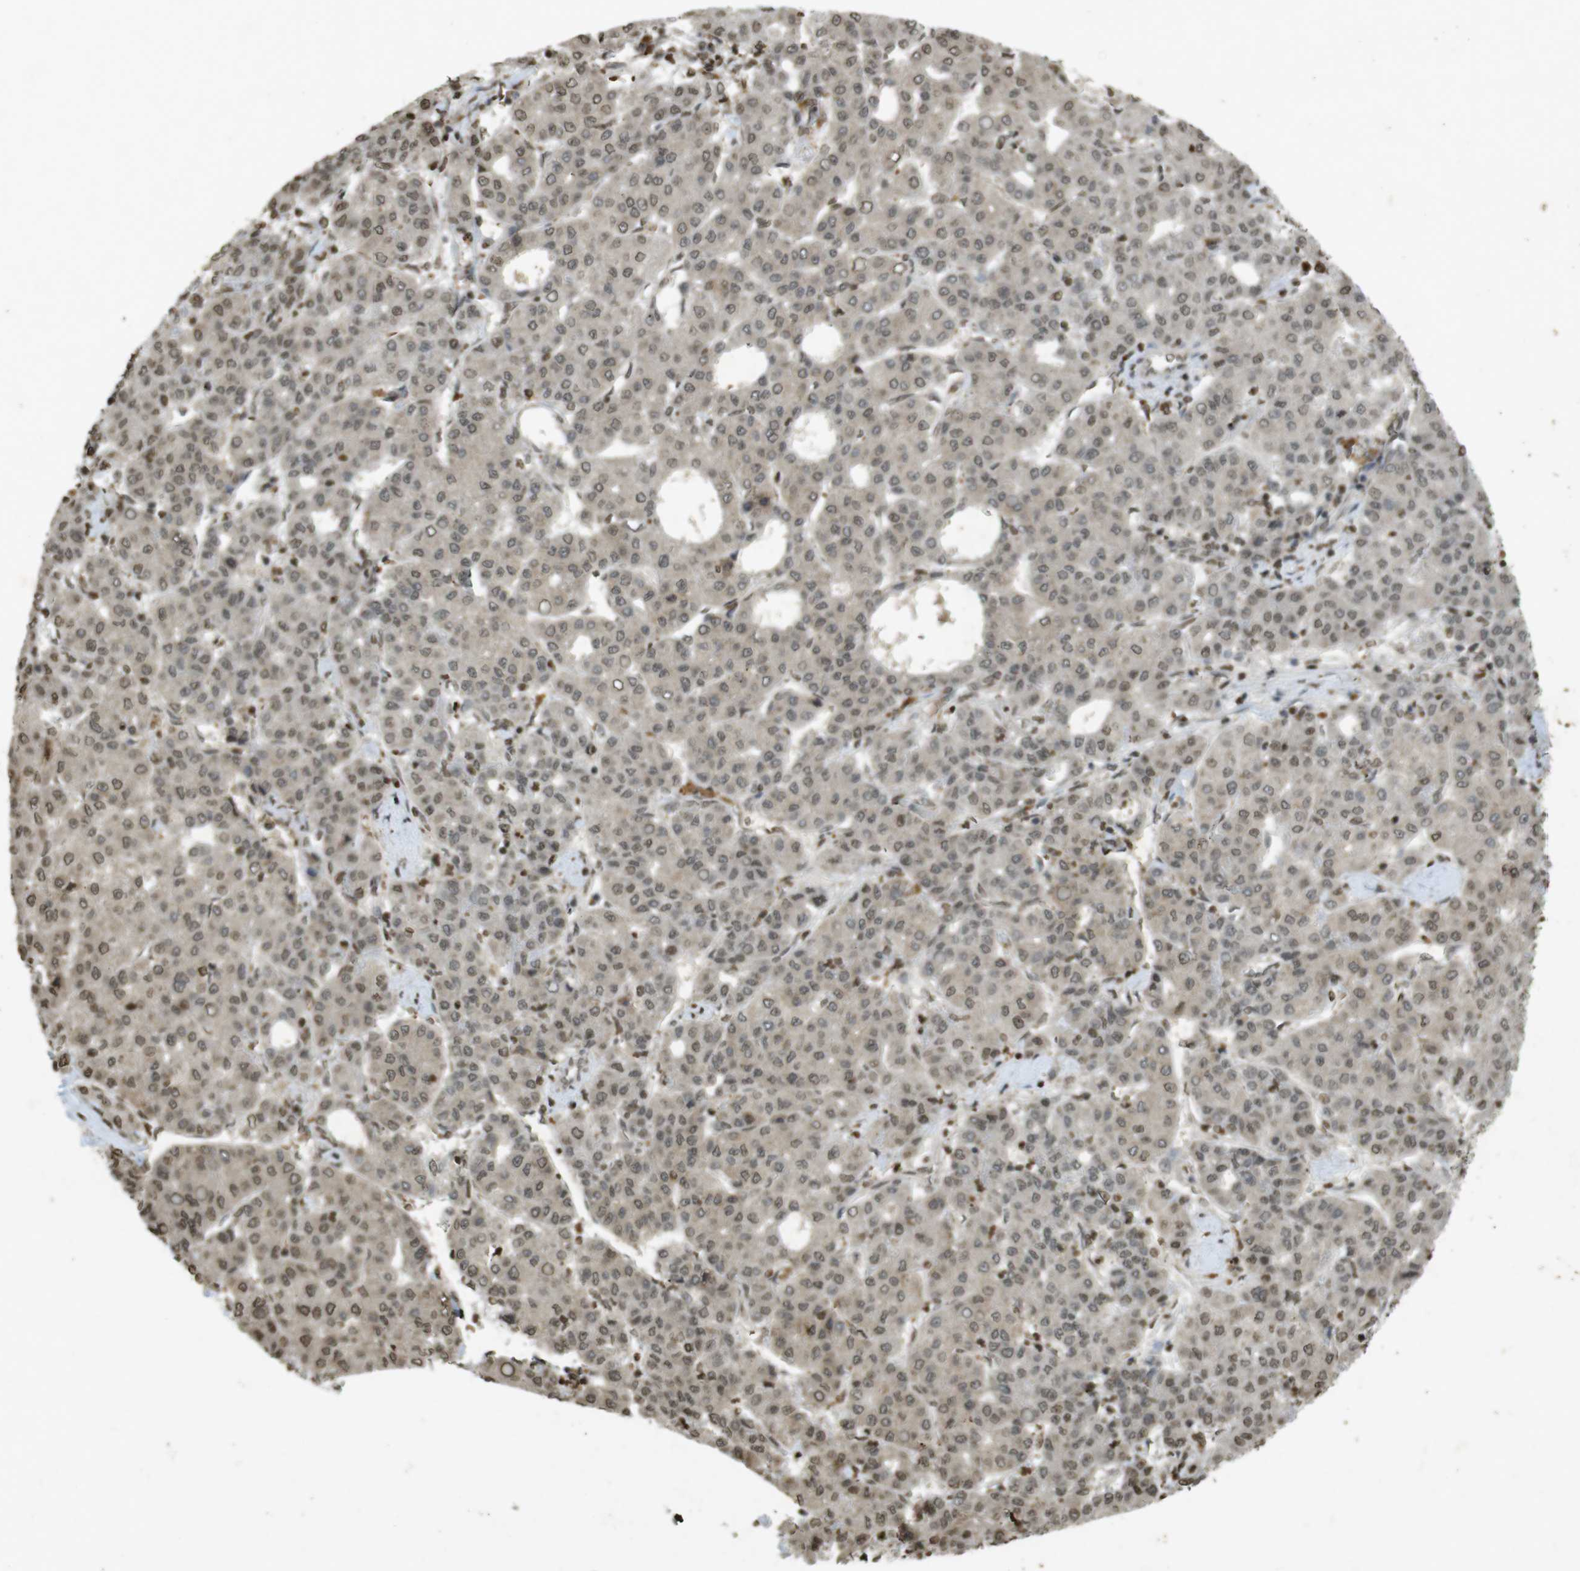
{"staining": {"intensity": "weak", "quantity": ">75%", "location": "cytoplasmic/membranous,nuclear"}, "tissue": "liver cancer", "cell_type": "Tumor cells", "image_type": "cancer", "snomed": [{"axis": "morphology", "description": "Carcinoma, Hepatocellular, NOS"}, {"axis": "topography", "description": "Liver"}], "caption": "Immunohistochemistry (IHC) of human liver cancer reveals low levels of weak cytoplasmic/membranous and nuclear expression in approximately >75% of tumor cells.", "gene": "ORC4", "patient": {"sex": "male", "age": 65}}